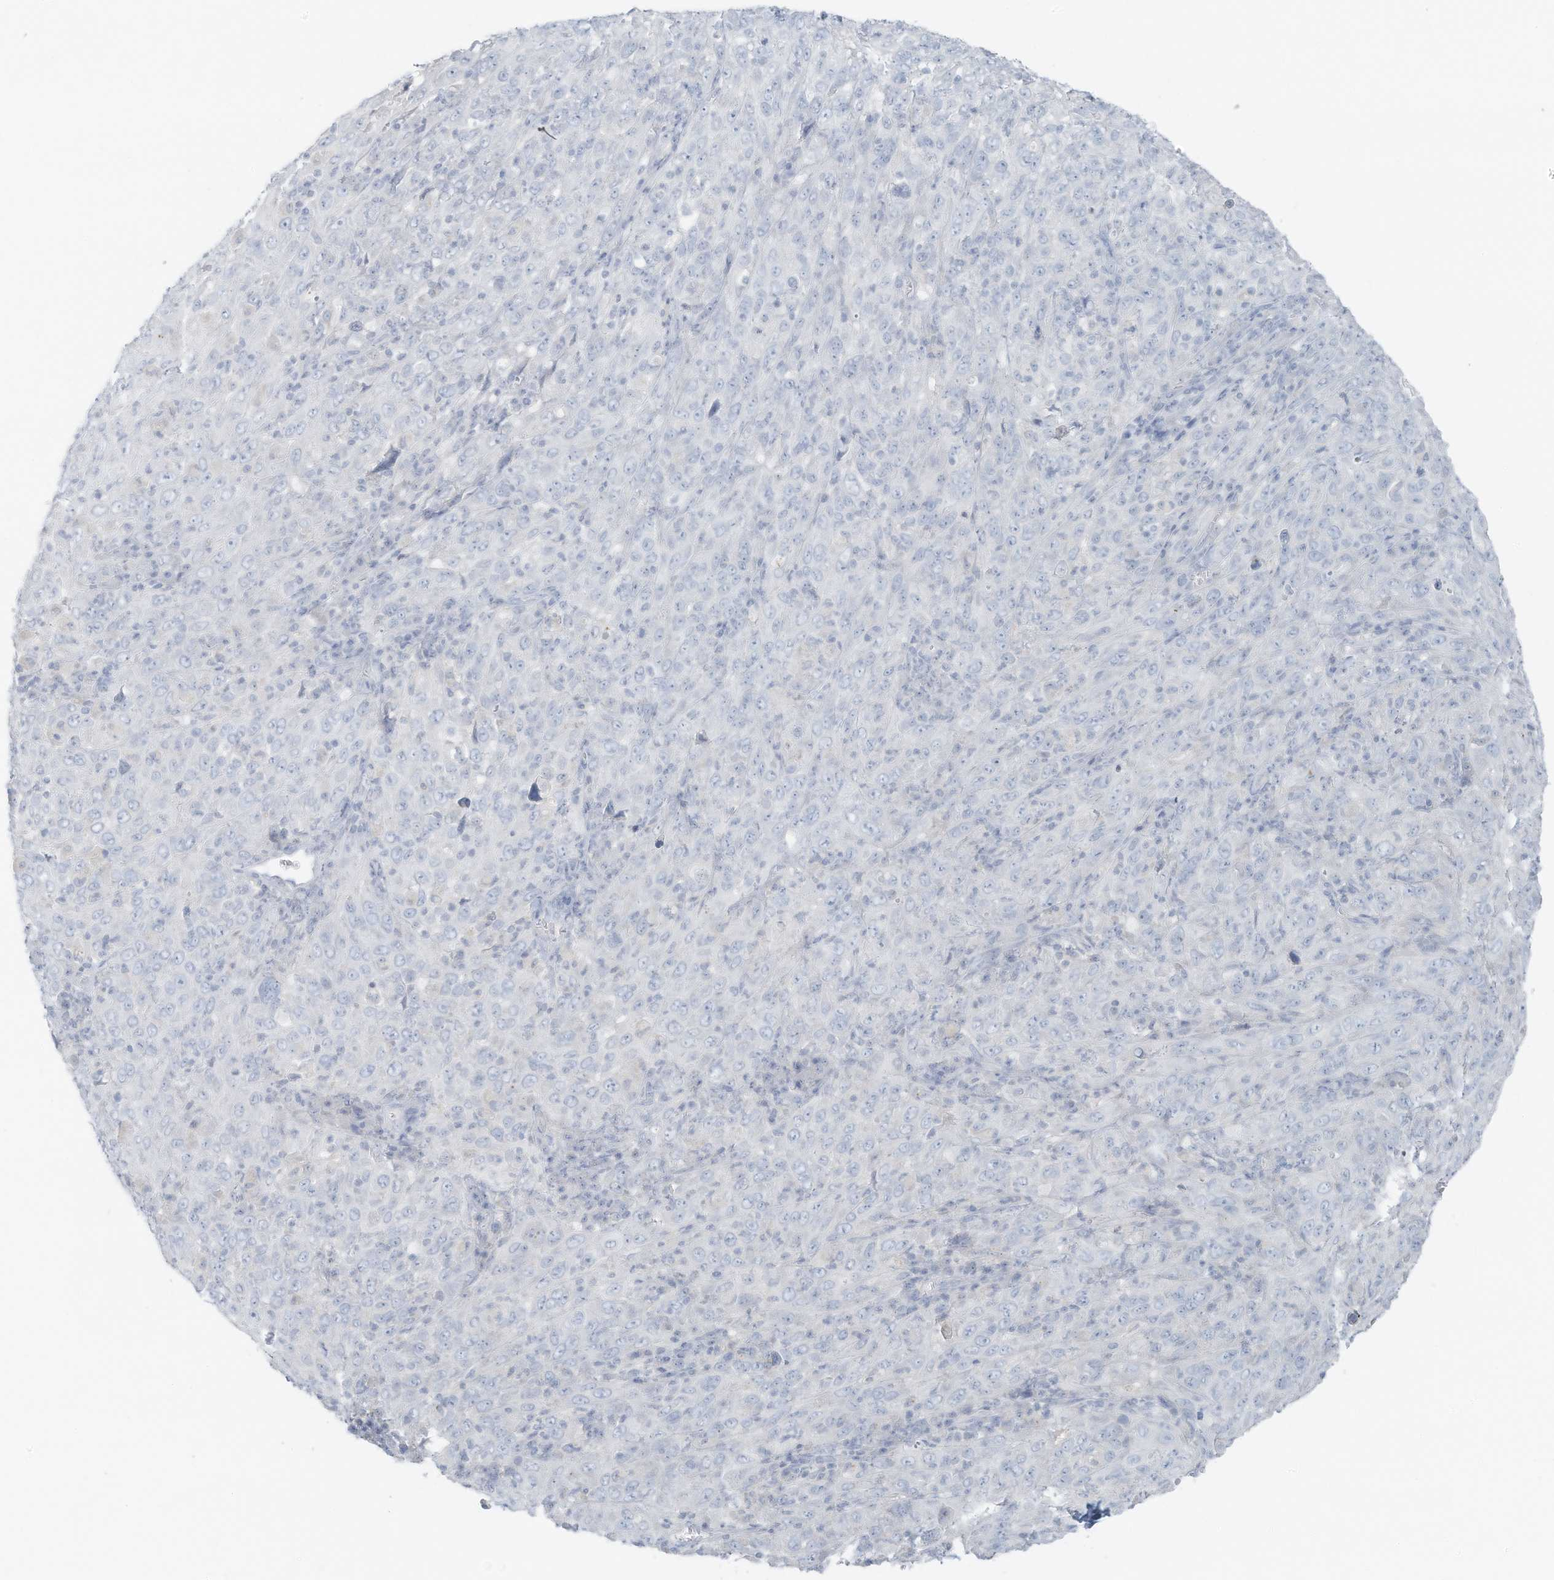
{"staining": {"intensity": "negative", "quantity": "none", "location": "none"}, "tissue": "cervical cancer", "cell_type": "Tumor cells", "image_type": "cancer", "snomed": [{"axis": "morphology", "description": "Squamous cell carcinoma, NOS"}, {"axis": "topography", "description": "Cervix"}], "caption": "The image exhibits no staining of tumor cells in cervical cancer.", "gene": "SLC25A43", "patient": {"sex": "female", "age": 46}}